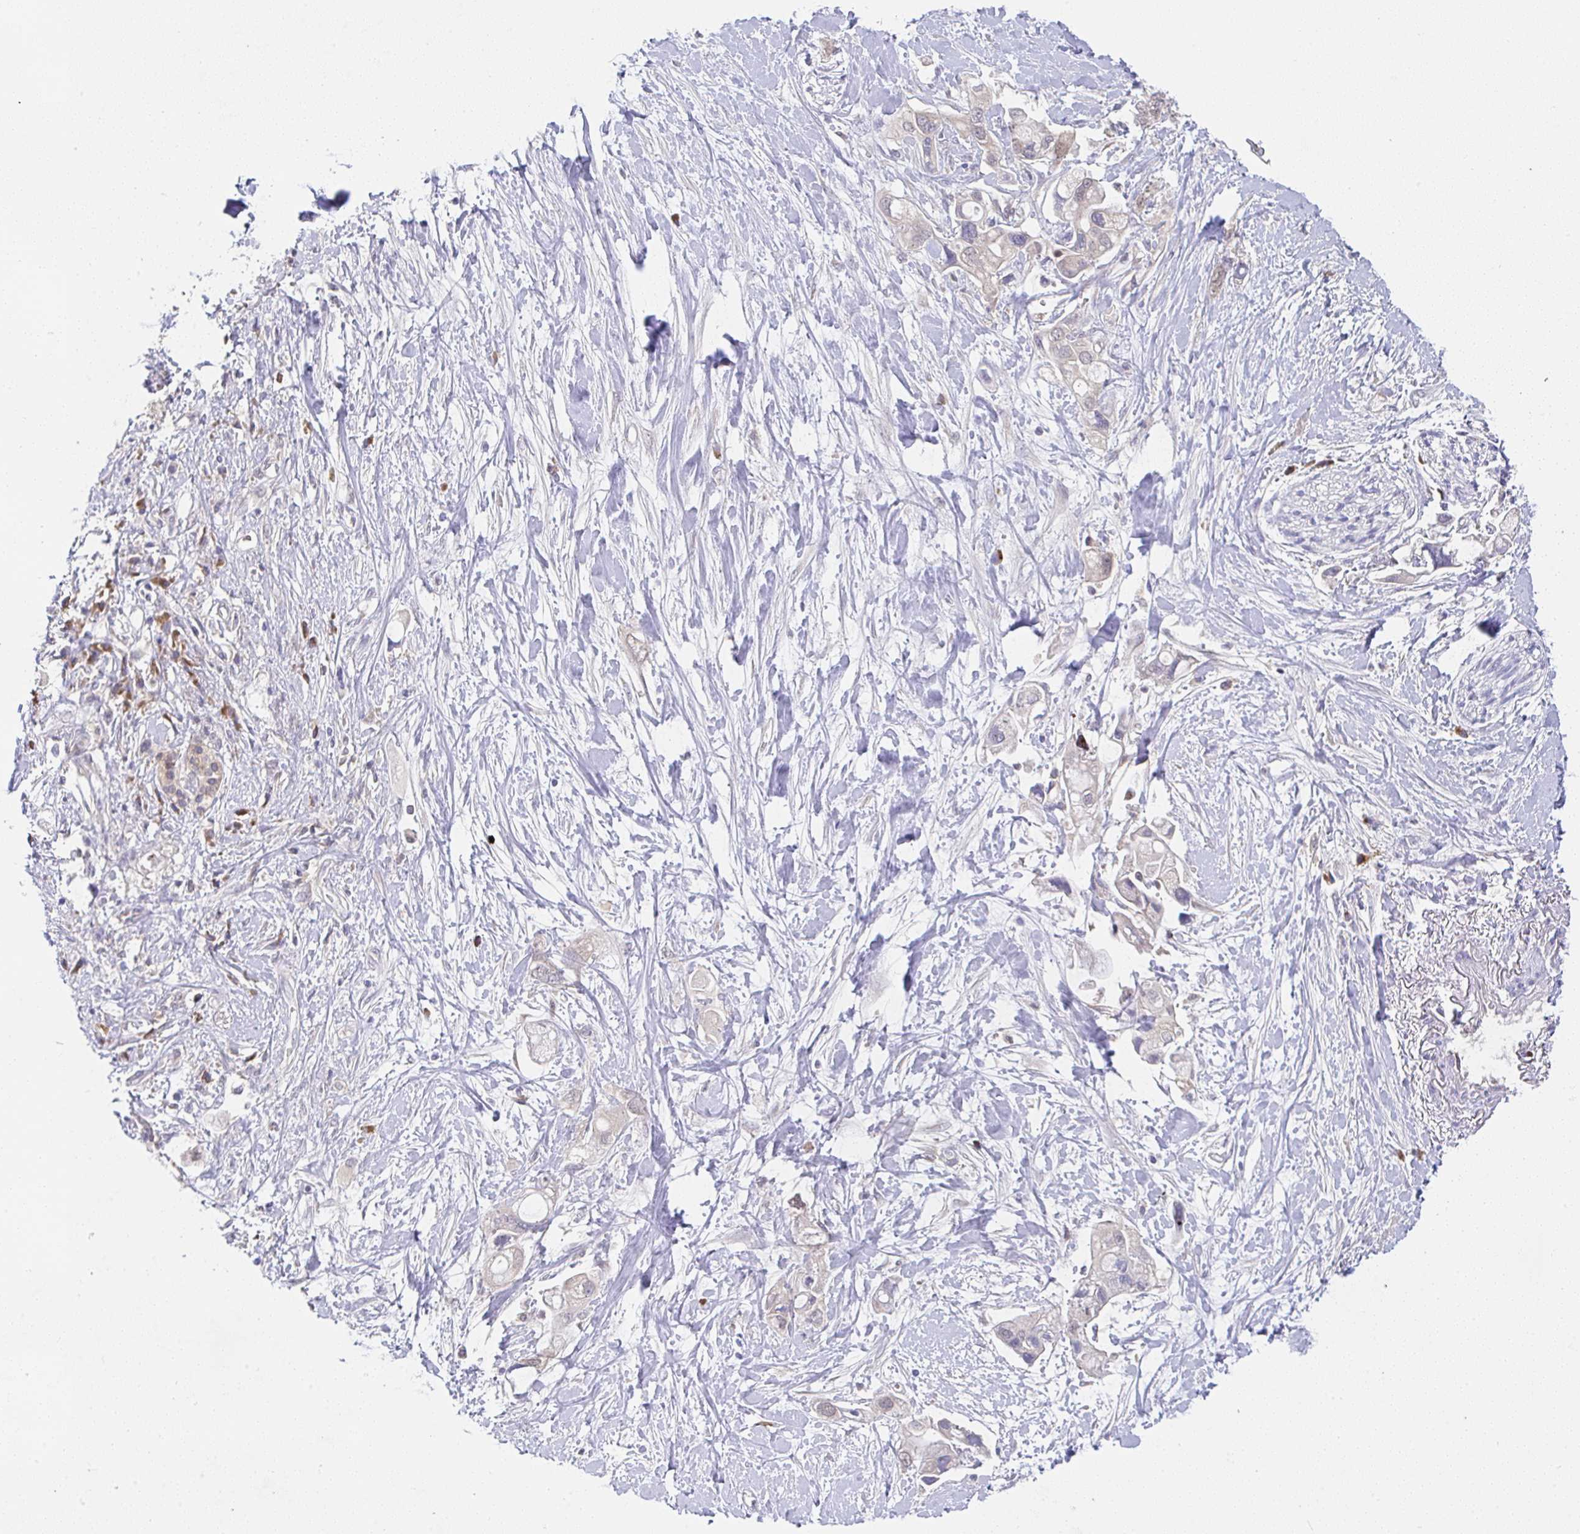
{"staining": {"intensity": "negative", "quantity": "none", "location": "none"}, "tissue": "pancreatic cancer", "cell_type": "Tumor cells", "image_type": "cancer", "snomed": [{"axis": "morphology", "description": "Adenocarcinoma, NOS"}, {"axis": "topography", "description": "Pancreas"}], "caption": "DAB (3,3'-diaminobenzidine) immunohistochemical staining of human pancreatic adenocarcinoma reveals no significant positivity in tumor cells. Brightfield microscopy of immunohistochemistry stained with DAB (brown) and hematoxylin (blue), captured at high magnification.", "gene": "DERL2", "patient": {"sex": "female", "age": 56}}